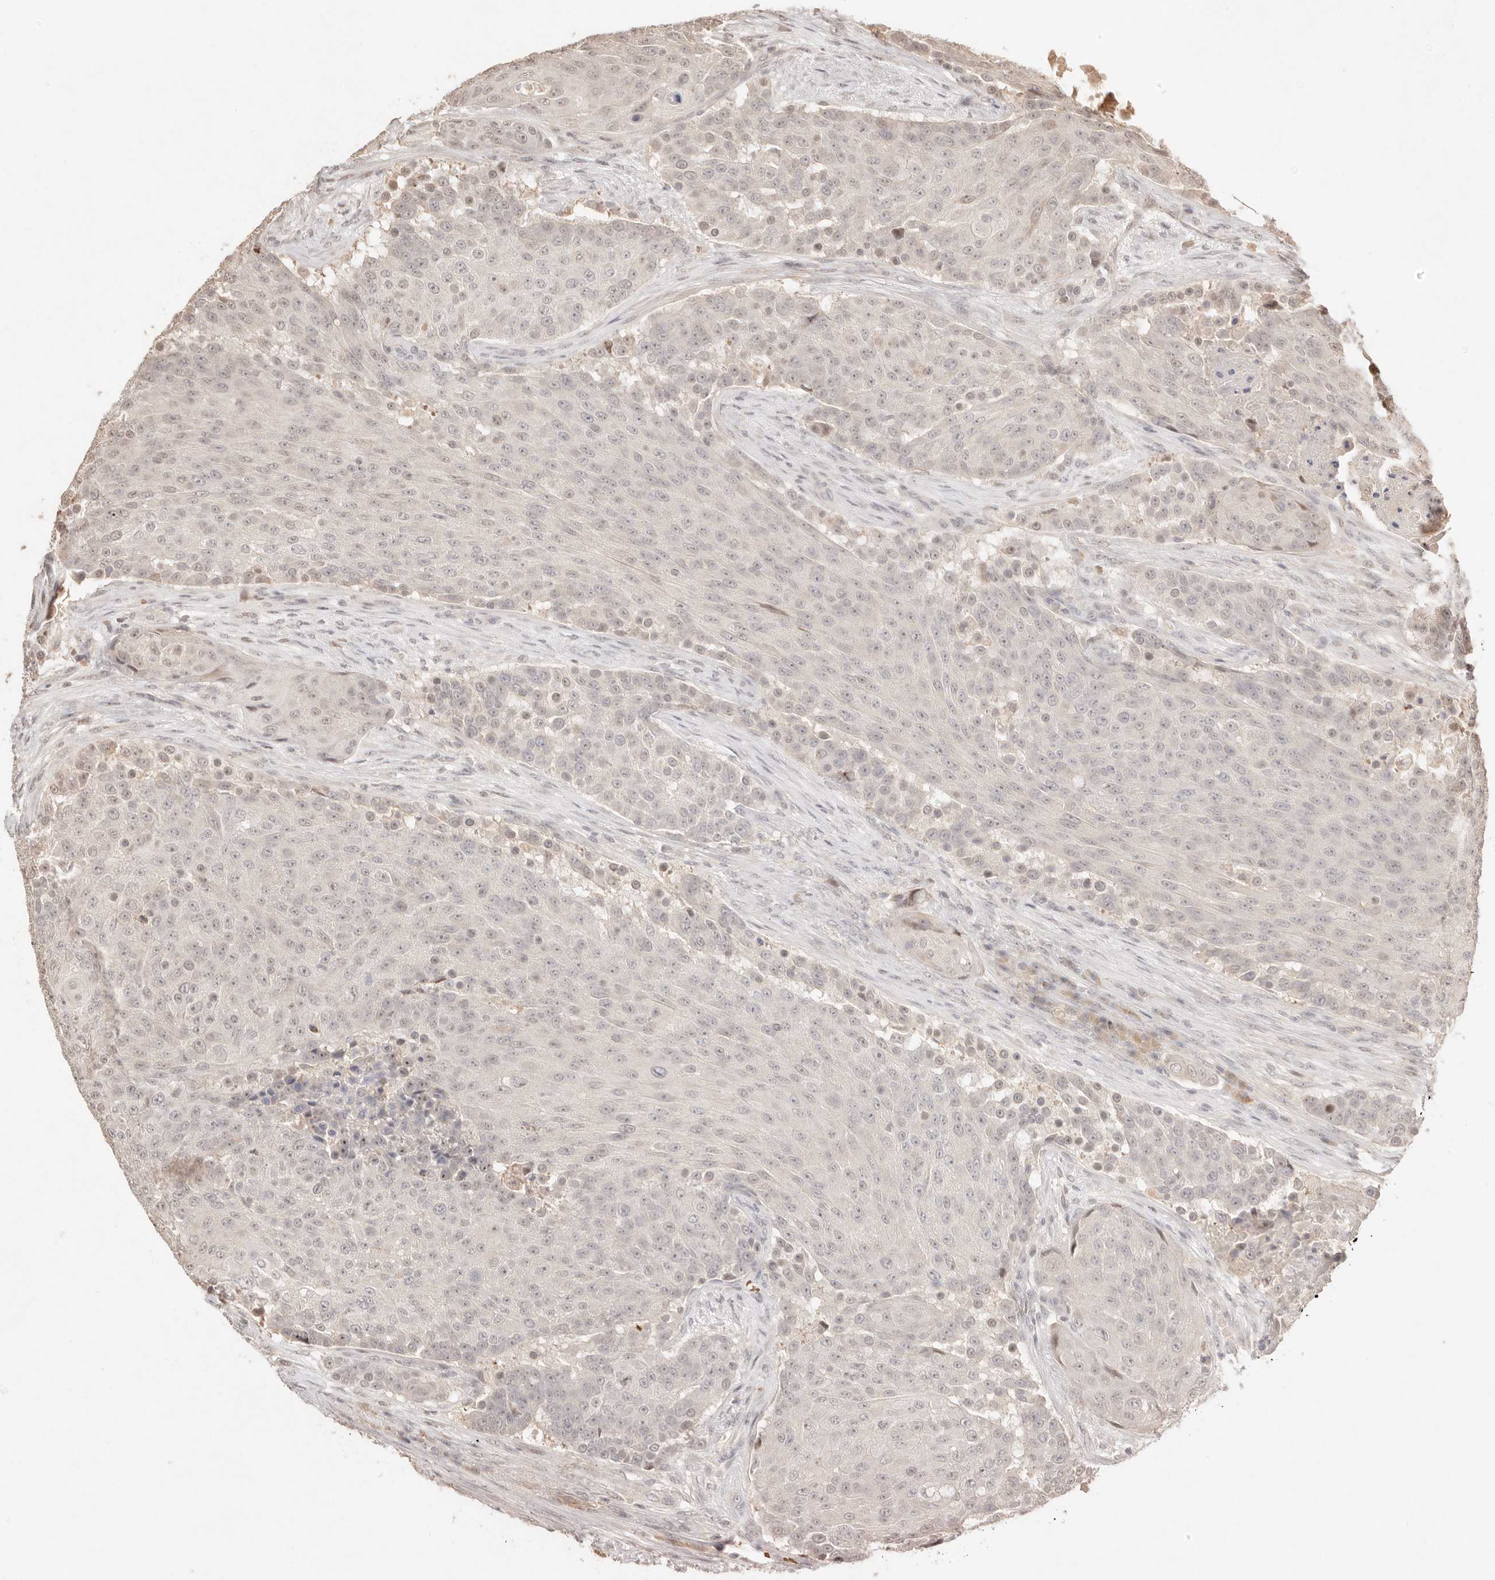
{"staining": {"intensity": "weak", "quantity": ">75%", "location": "nuclear"}, "tissue": "urothelial cancer", "cell_type": "Tumor cells", "image_type": "cancer", "snomed": [{"axis": "morphology", "description": "Urothelial carcinoma, High grade"}, {"axis": "topography", "description": "Urinary bladder"}], "caption": "Tumor cells show low levels of weak nuclear positivity in about >75% of cells in high-grade urothelial carcinoma.", "gene": "MEP1A", "patient": {"sex": "female", "age": 63}}